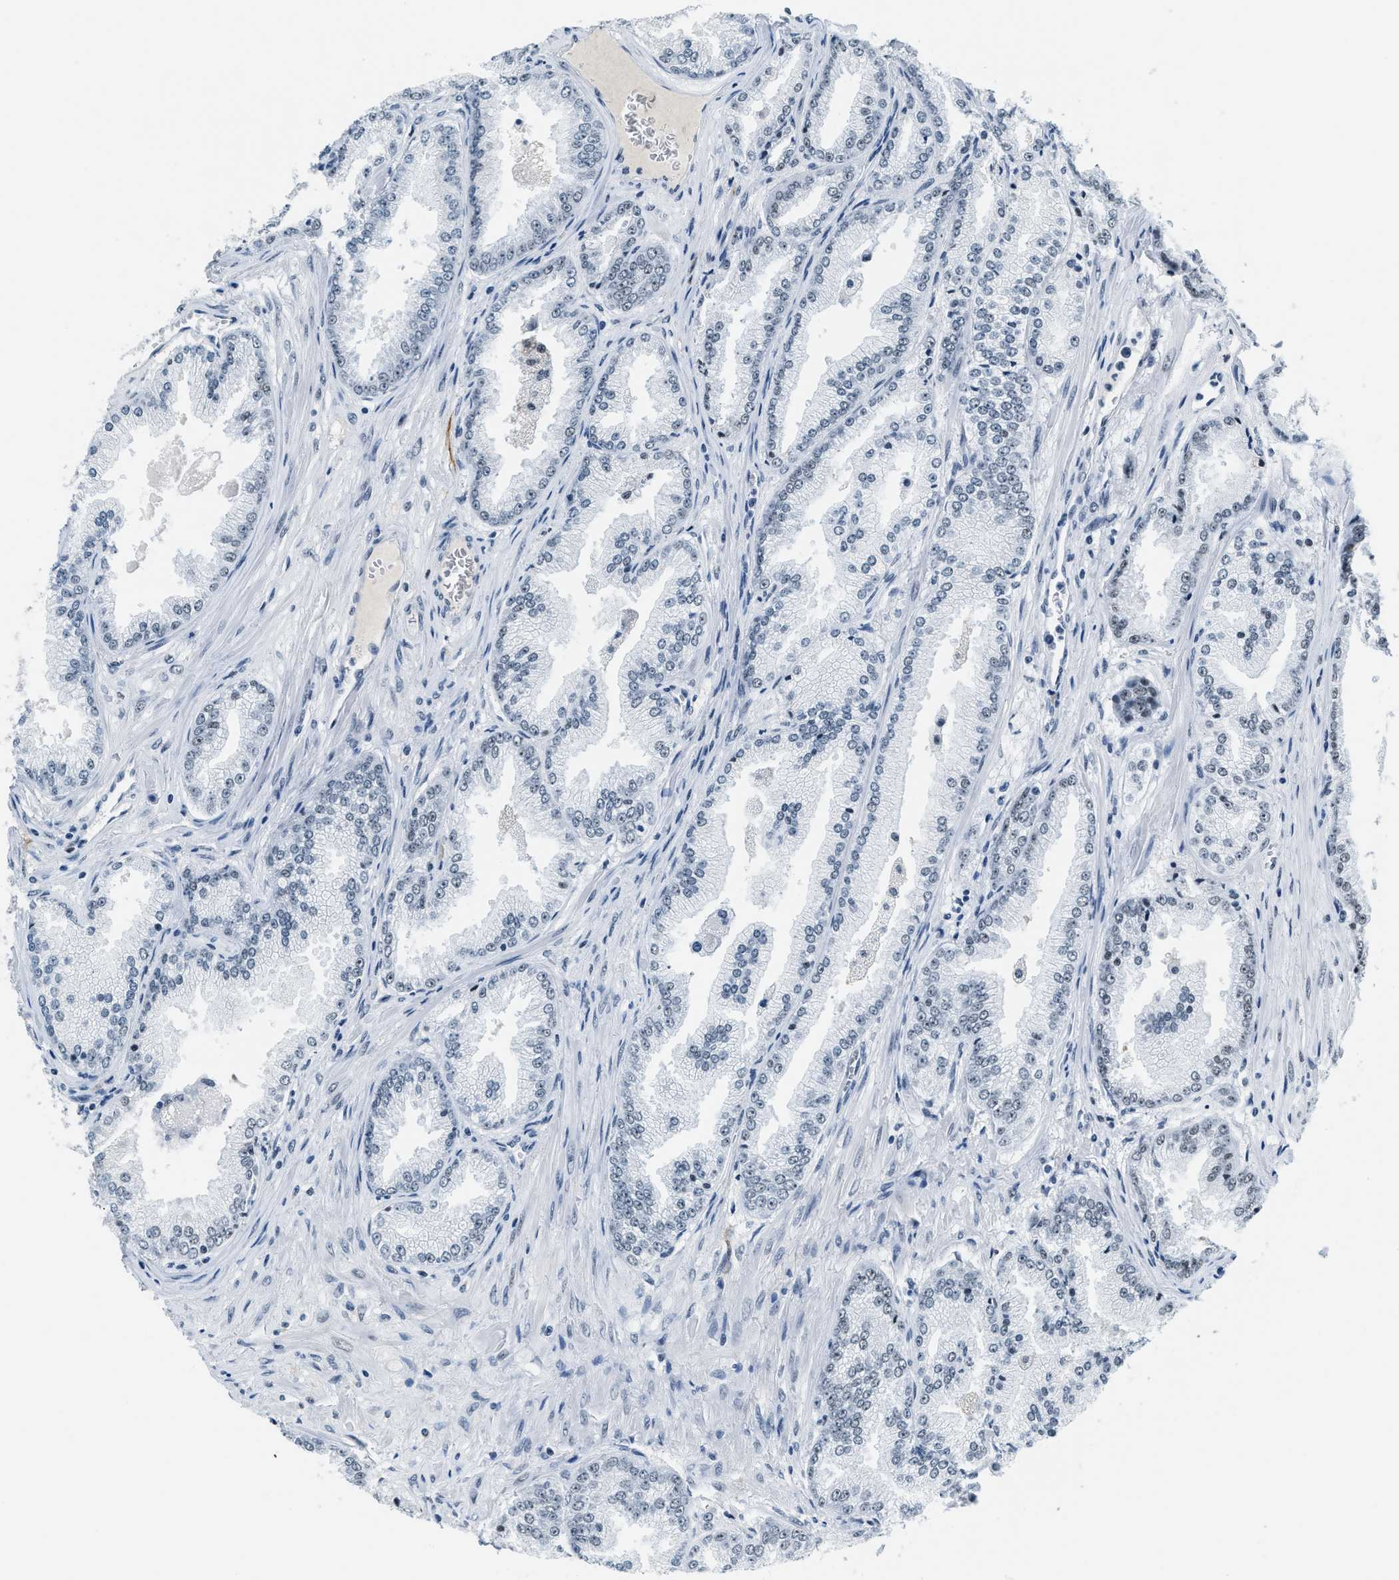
{"staining": {"intensity": "negative", "quantity": "none", "location": "none"}, "tissue": "prostate cancer", "cell_type": "Tumor cells", "image_type": "cancer", "snomed": [{"axis": "morphology", "description": "Adenocarcinoma, High grade"}, {"axis": "topography", "description": "Prostate"}], "caption": "The micrograph exhibits no significant staining in tumor cells of prostate cancer.", "gene": "TOP1", "patient": {"sex": "male", "age": 61}}